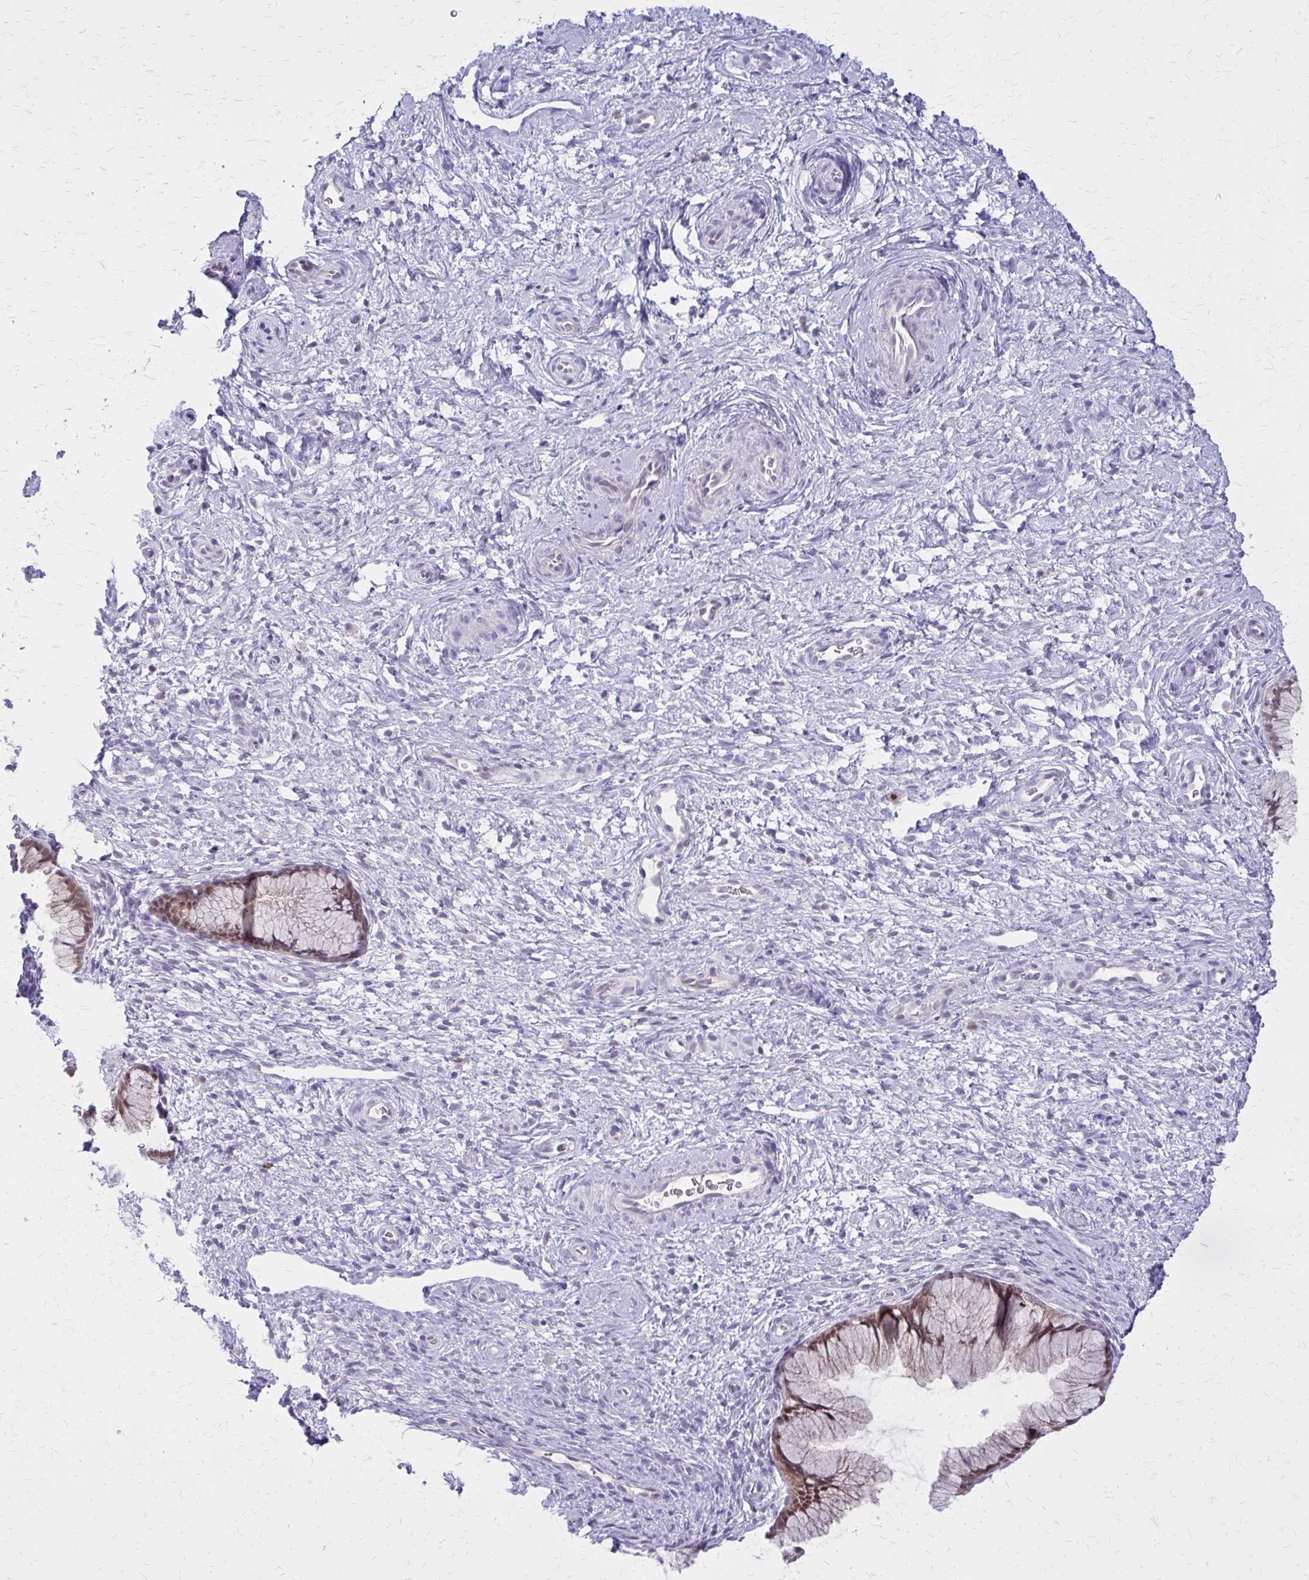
{"staining": {"intensity": "weak", "quantity": ">75%", "location": "cytoplasmic/membranous,nuclear"}, "tissue": "cervix", "cell_type": "Glandular cells", "image_type": "normal", "snomed": [{"axis": "morphology", "description": "Normal tissue, NOS"}, {"axis": "topography", "description": "Cervix"}], "caption": "Immunohistochemistry histopathology image of normal cervix: cervix stained using immunohistochemistry shows low levels of weak protein expression localized specifically in the cytoplasmic/membranous,nuclear of glandular cells, appearing as a cytoplasmic/membranous,nuclear brown color.", "gene": "GLRX", "patient": {"sex": "female", "age": 34}}